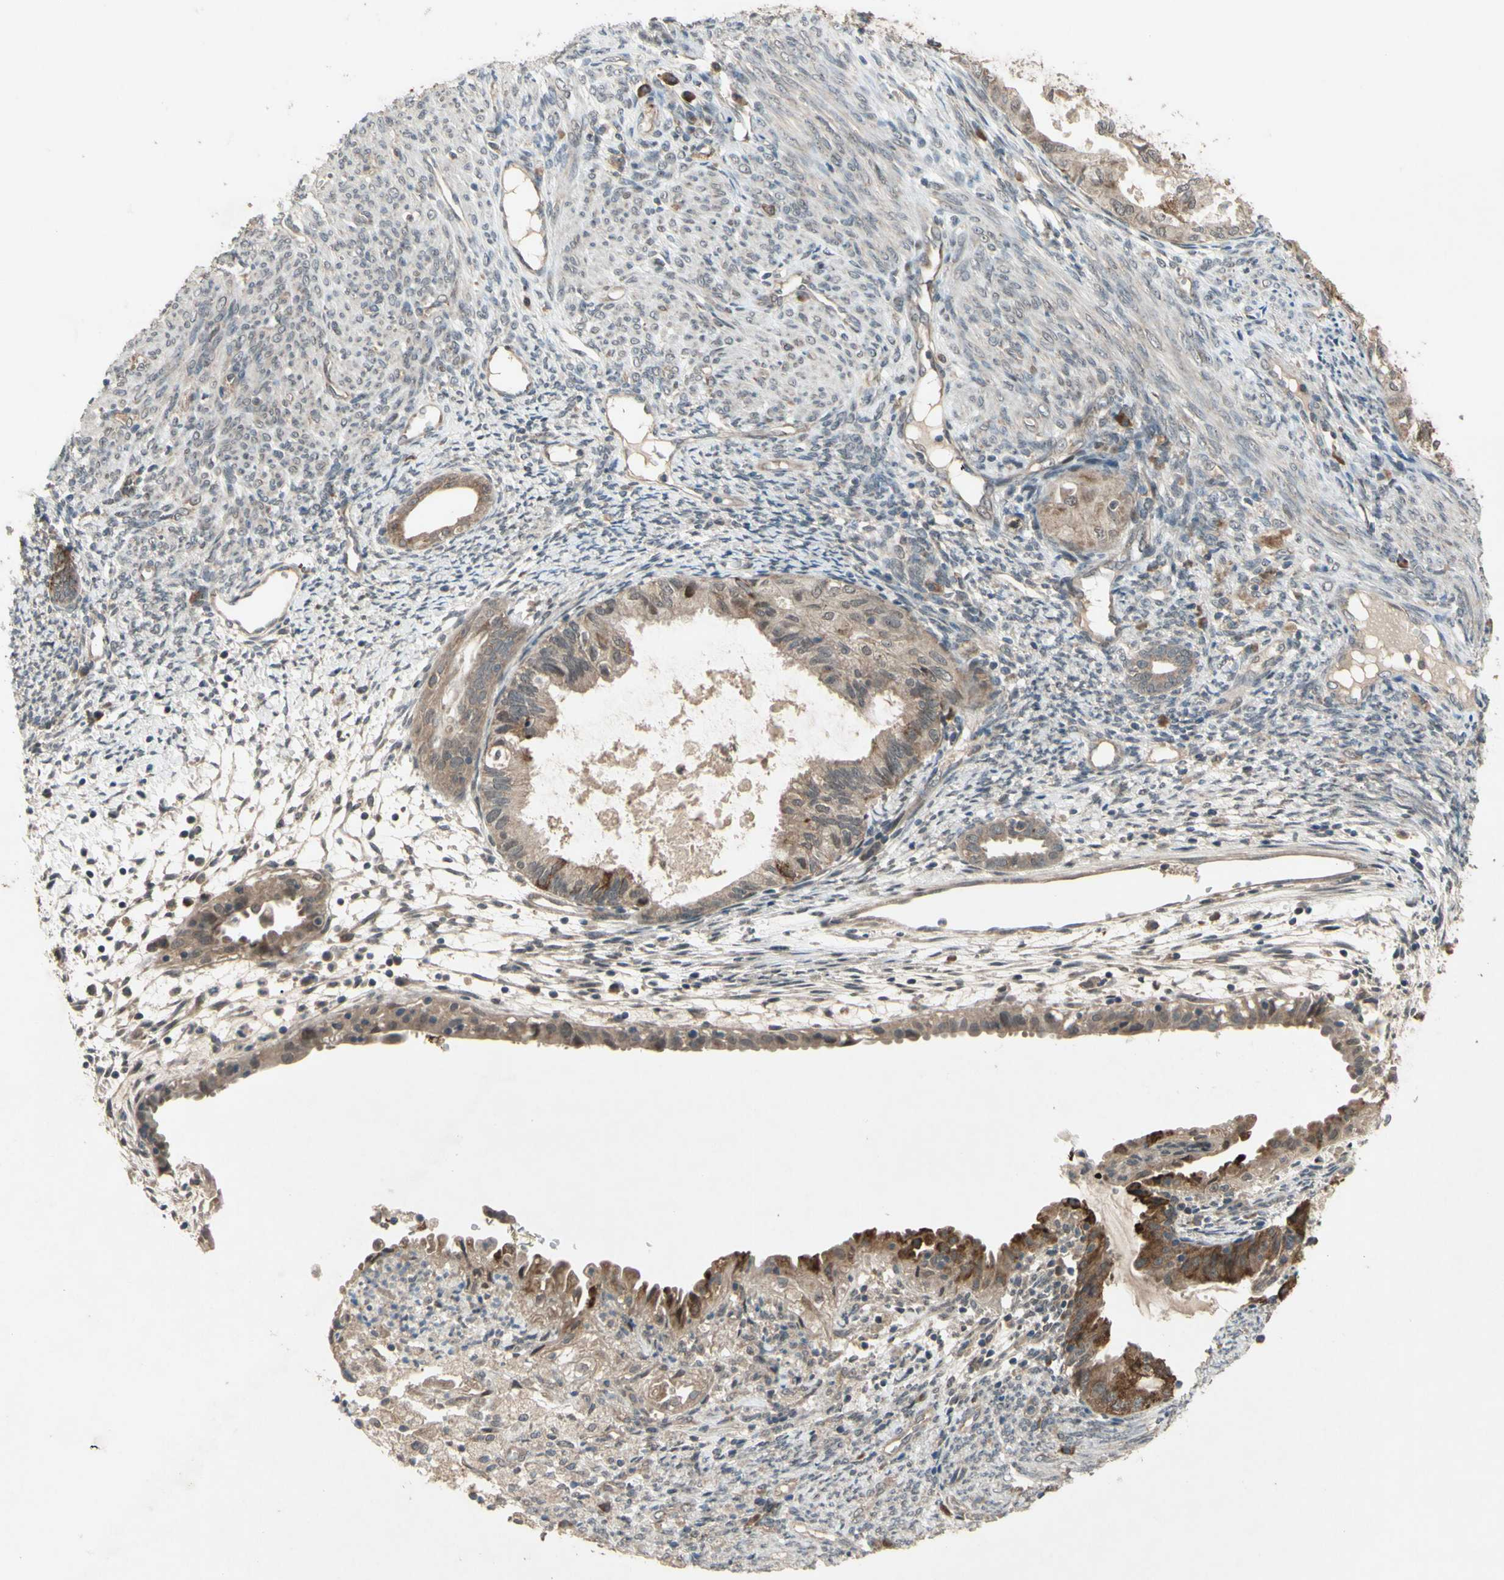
{"staining": {"intensity": "moderate", "quantity": ">75%", "location": "cytoplasmic/membranous"}, "tissue": "cervical cancer", "cell_type": "Tumor cells", "image_type": "cancer", "snomed": [{"axis": "morphology", "description": "Normal tissue, NOS"}, {"axis": "morphology", "description": "Adenocarcinoma, NOS"}, {"axis": "topography", "description": "Cervix"}, {"axis": "topography", "description": "Endometrium"}], "caption": "An immunohistochemistry (IHC) micrograph of neoplastic tissue is shown. Protein staining in brown shows moderate cytoplasmic/membranous positivity in cervical cancer within tumor cells.", "gene": "CD164", "patient": {"sex": "female", "age": 86}}